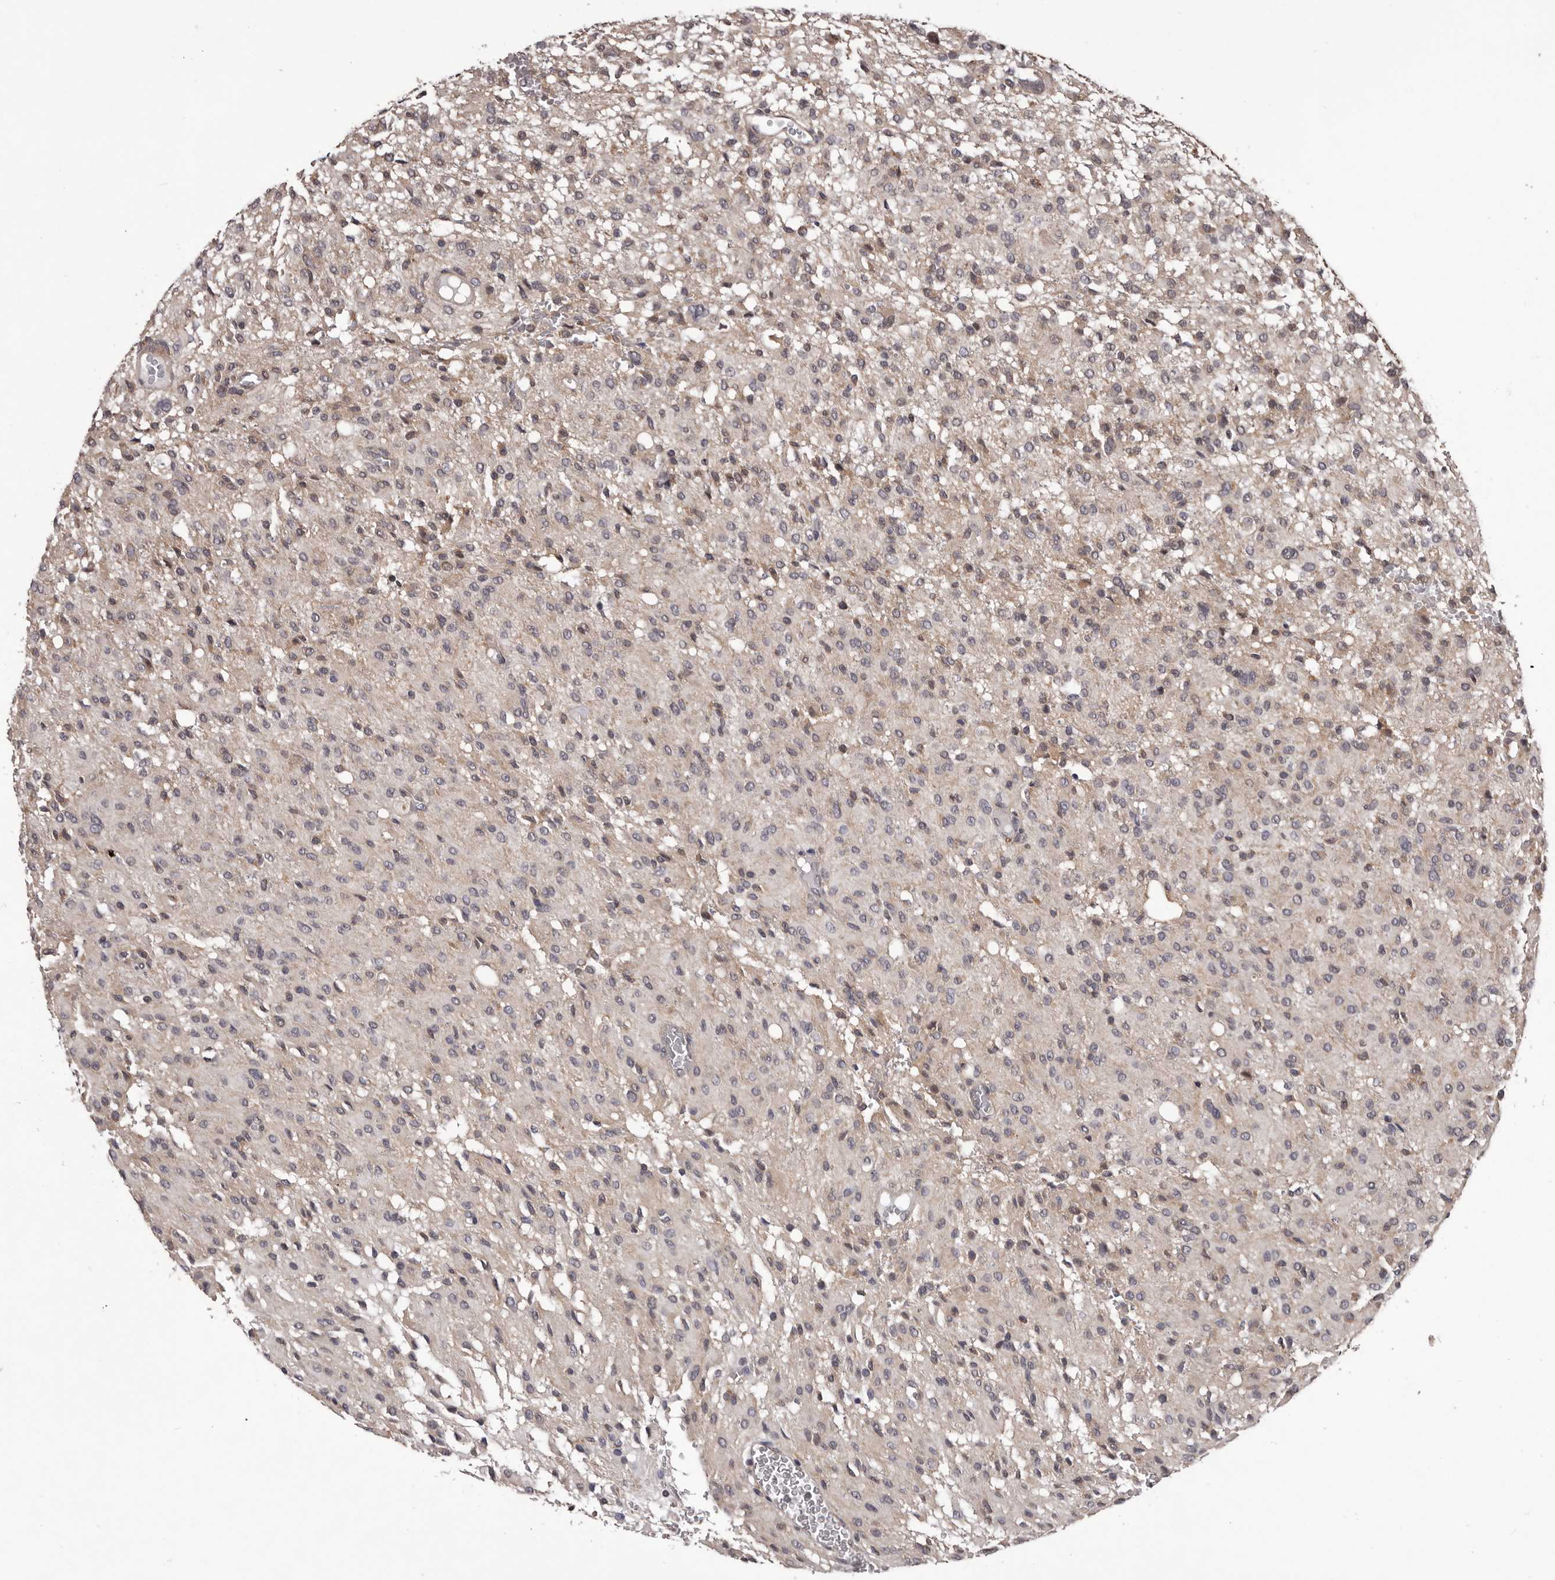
{"staining": {"intensity": "weak", "quantity": "<25%", "location": "cytoplasmic/membranous"}, "tissue": "glioma", "cell_type": "Tumor cells", "image_type": "cancer", "snomed": [{"axis": "morphology", "description": "Glioma, malignant, High grade"}, {"axis": "topography", "description": "Brain"}], "caption": "A micrograph of high-grade glioma (malignant) stained for a protein demonstrates no brown staining in tumor cells.", "gene": "CELF3", "patient": {"sex": "female", "age": 59}}